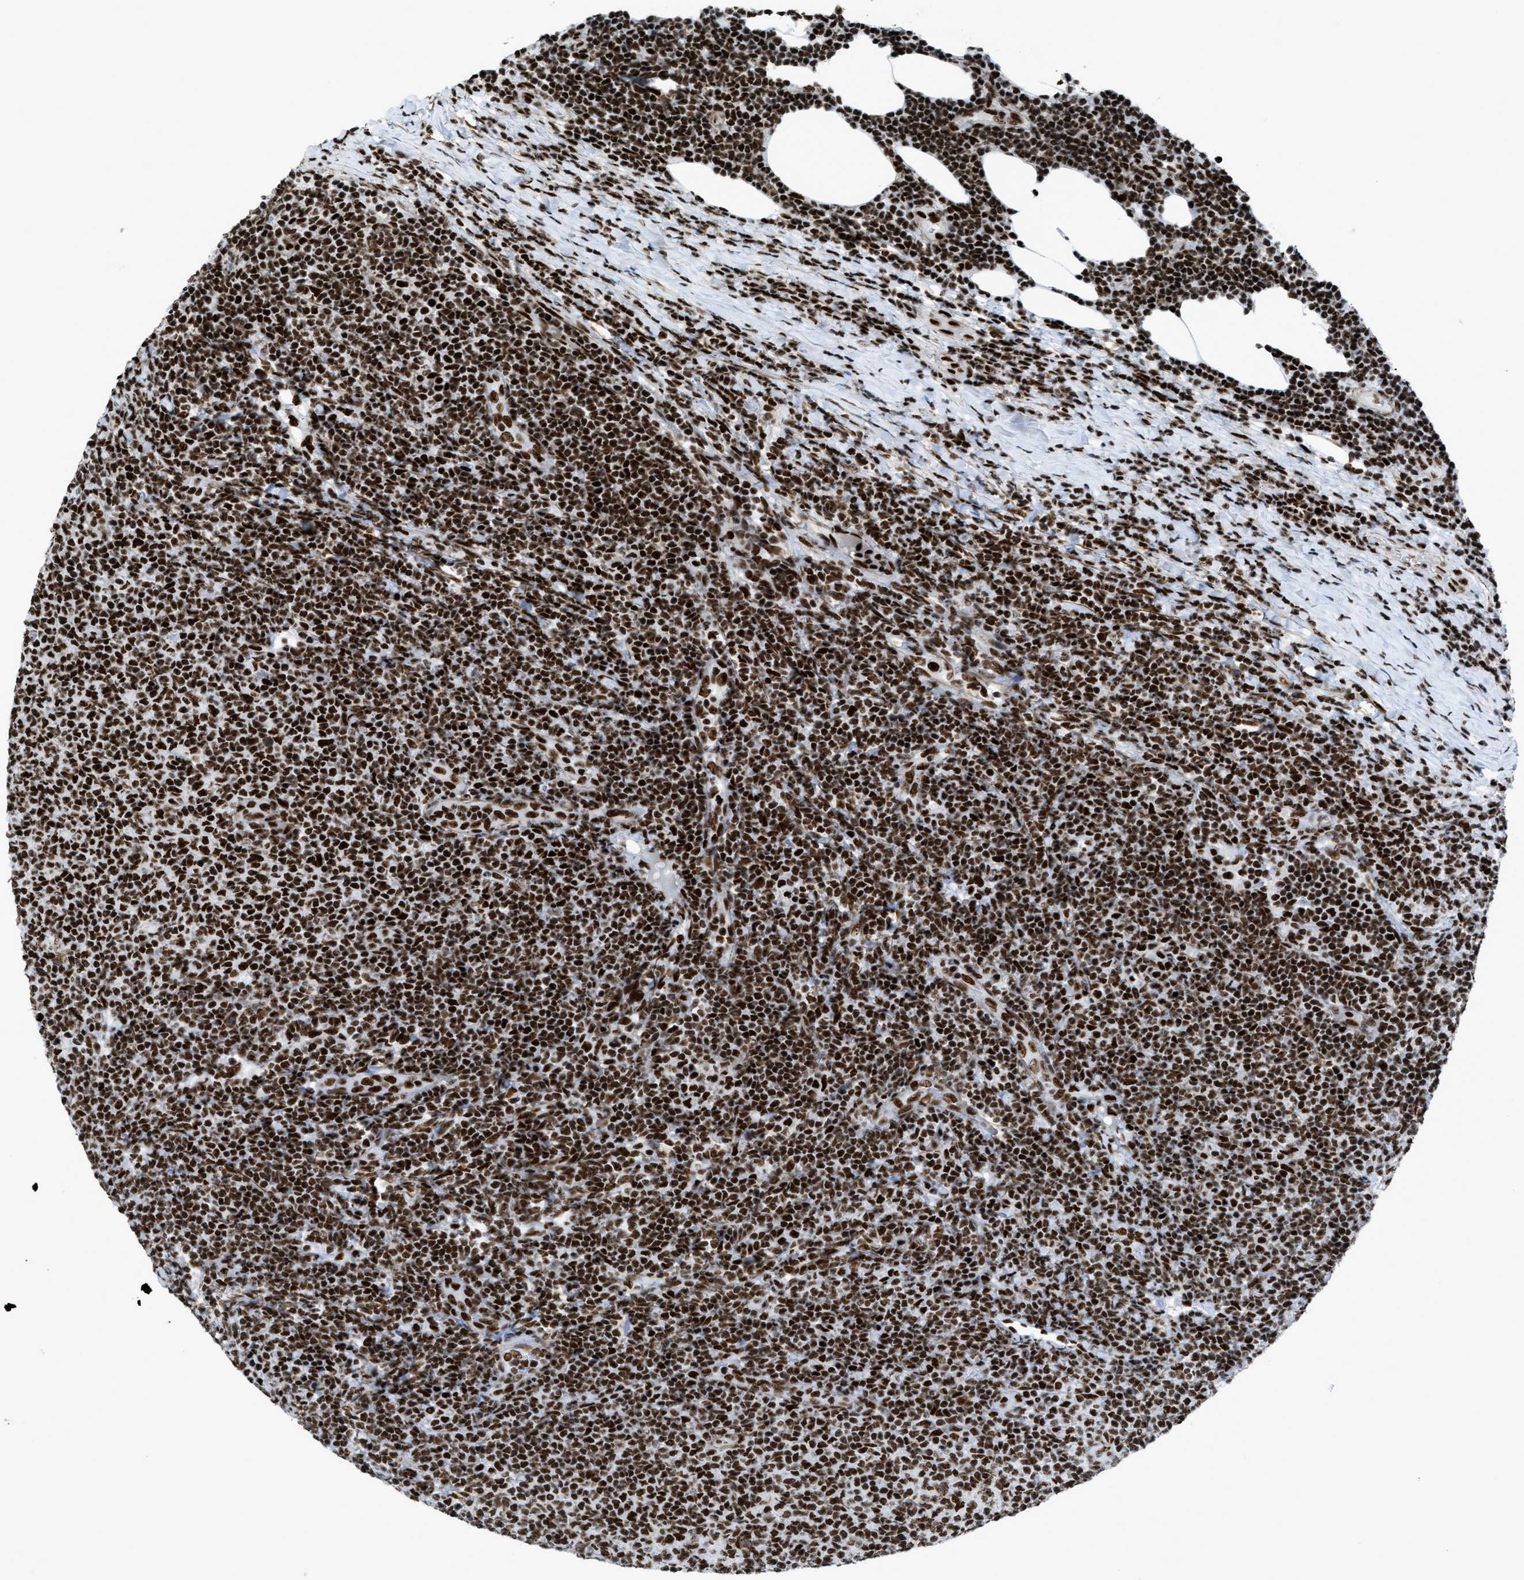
{"staining": {"intensity": "strong", "quantity": ">75%", "location": "nuclear"}, "tissue": "lymphoma", "cell_type": "Tumor cells", "image_type": "cancer", "snomed": [{"axis": "morphology", "description": "Malignant lymphoma, non-Hodgkin's type, Low grade"}, {"axis": "topography", "description": "Lymph node"}], "caption": "Human malignant lymphoma, non-Hodgkin's type (low-grade) stained for a protein (brown) exhibits strong nuclear positive staining in approximately >75% of tumor cells.", "gene": "ZNF207", "patient": {"sex": "male", "age": 66}}